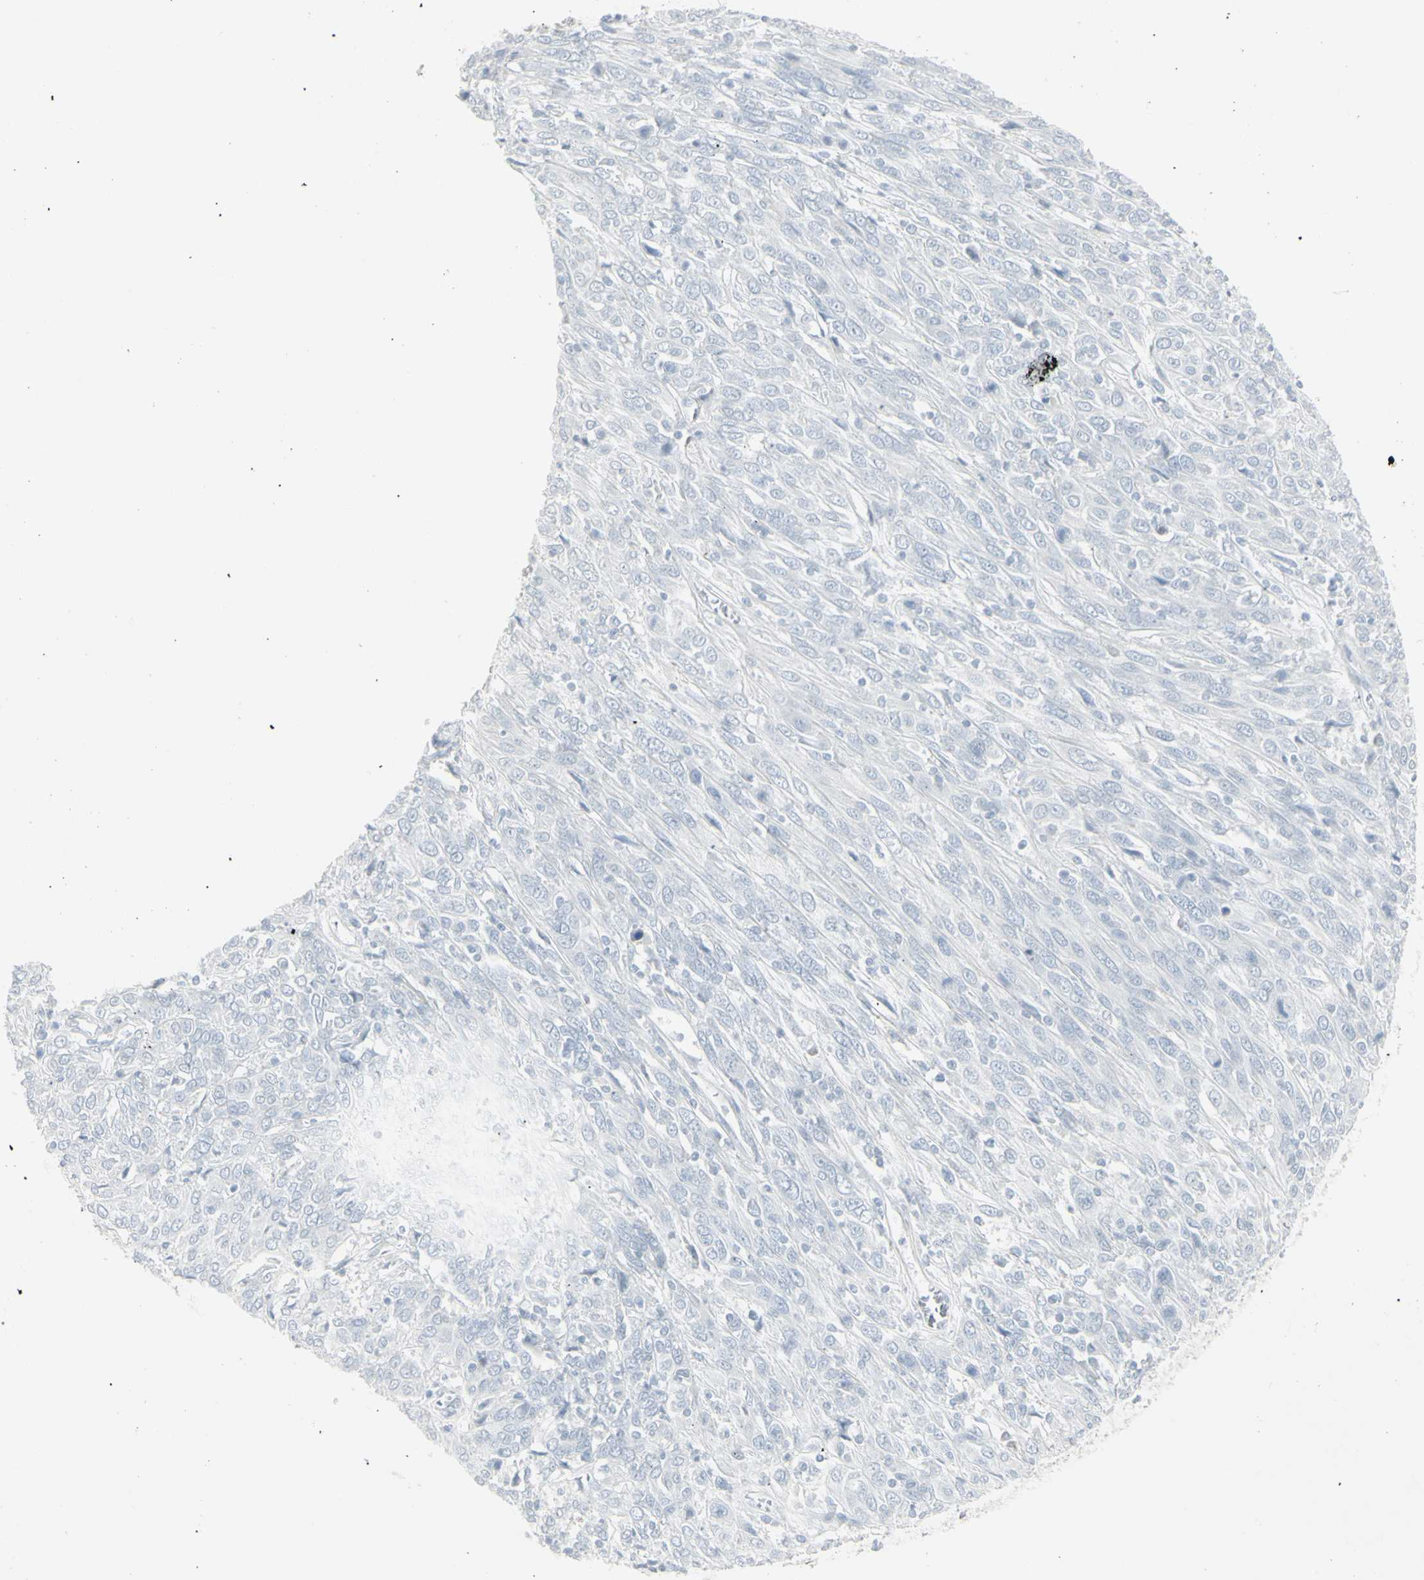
{"staining": {"intensity": "negative", "quantity": "none", "location": "none"}, "tissue": "cervical cancer", "cell_type": "Tumor cells", "image_type": "cancer", "snomed": [{"axis": "morphology", "description": "Squamous cell carcinoma, NOS"}, {"axis": "topography", "description": "Cervix"}], "caption": "An immunohistochemistry (IHC) image of cervical squamous cell carcinoma is shown. There is no staining in tumor cells of cervical squamous cell carcinoma.", "gene": "YBX2", "patient": {"sex": "female", "age": 46}}